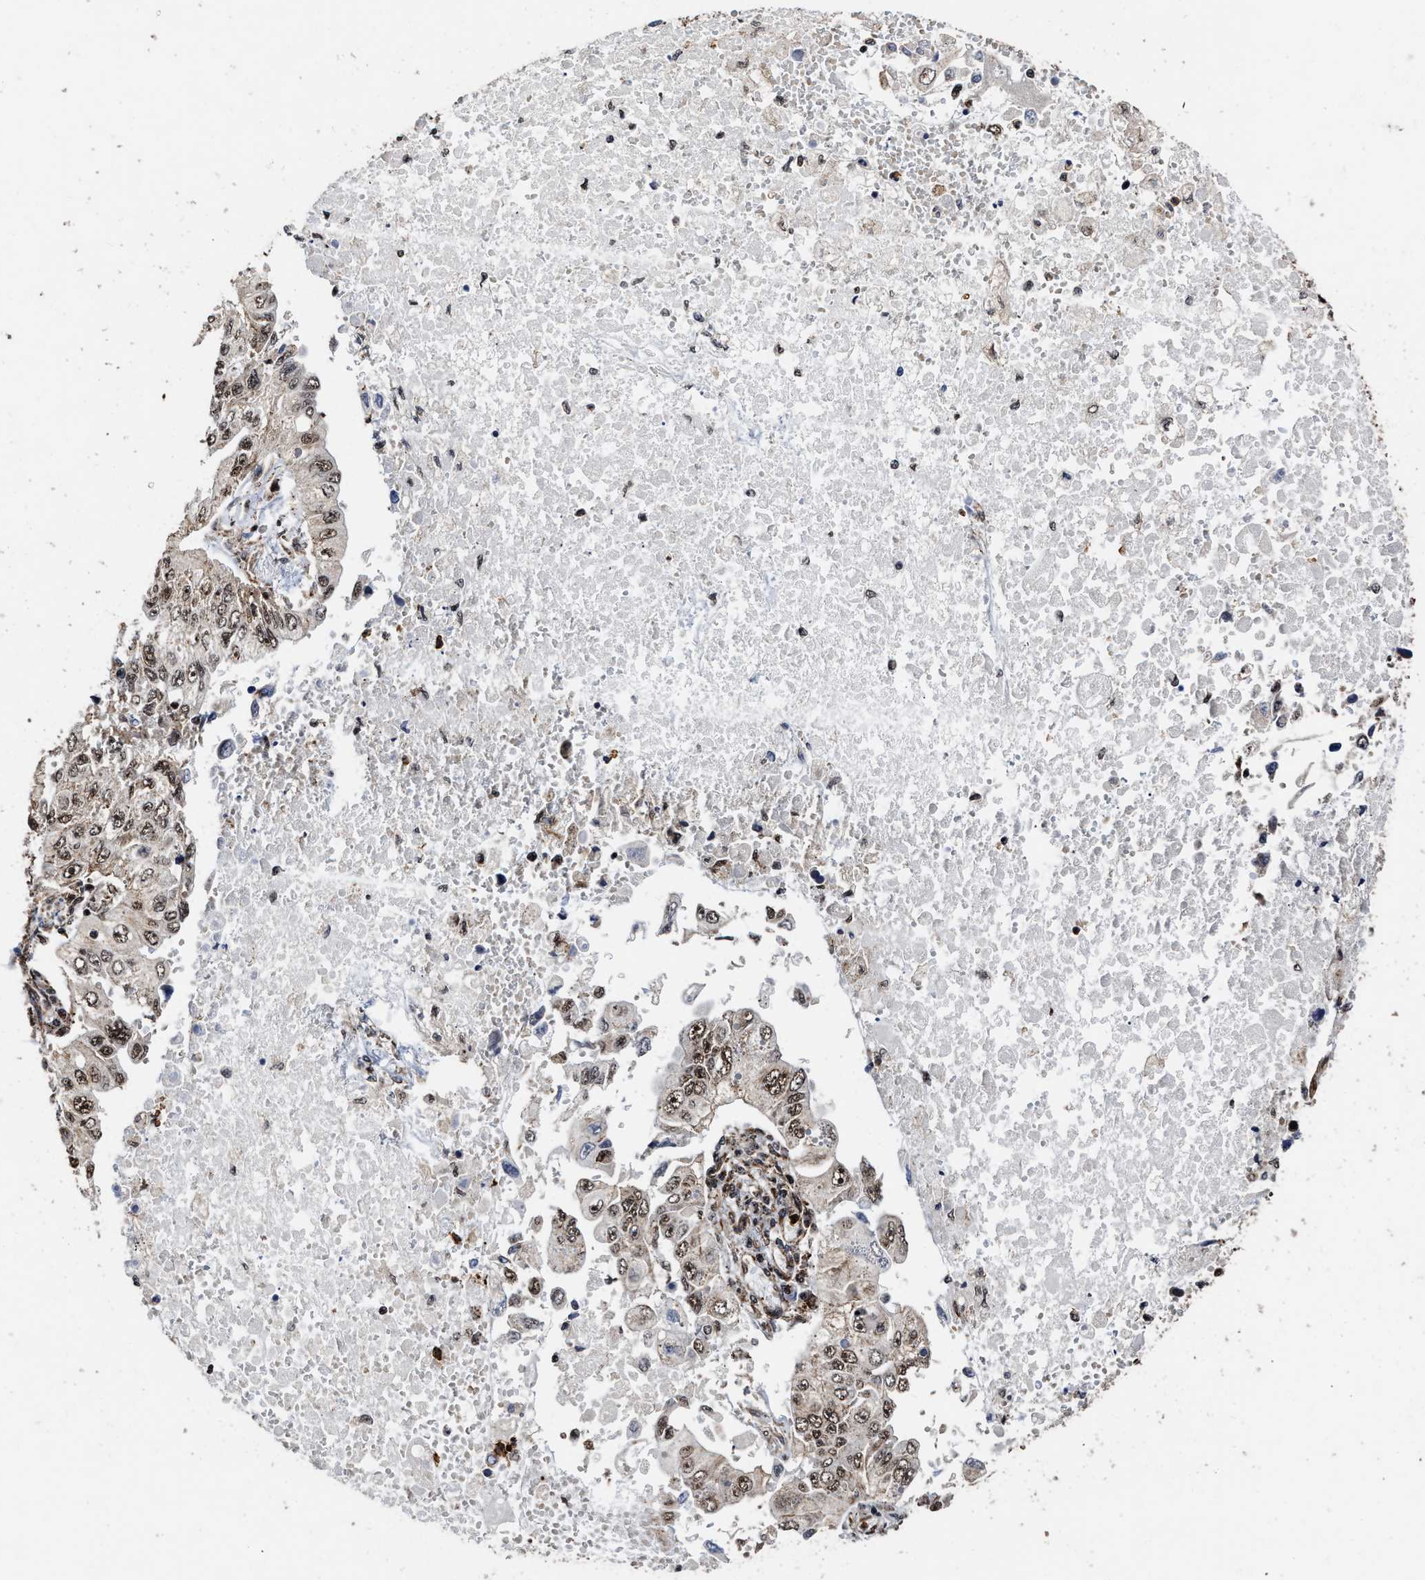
{"staining": {"intensity": "weak", "quantity": ">75%", "location": "cytoplasmic/membranous,nuclear"}, "tissue": "lung cancer", "cell_type": "Tumor cells", "image_type": "cancer", "snomed": [{"axis": "morphology", "description": "Adenocarcinoma, NOS"}, {"axis": "topography", "description": "Lung"}], "caption": "Lung adenocarcinoma tissue displays weak cytoplasmic/membranous and nuclear expression in about >75% of tumor cells", "gene": "SEPTIN2", "patient": {"sex": "male", "age": 84}}